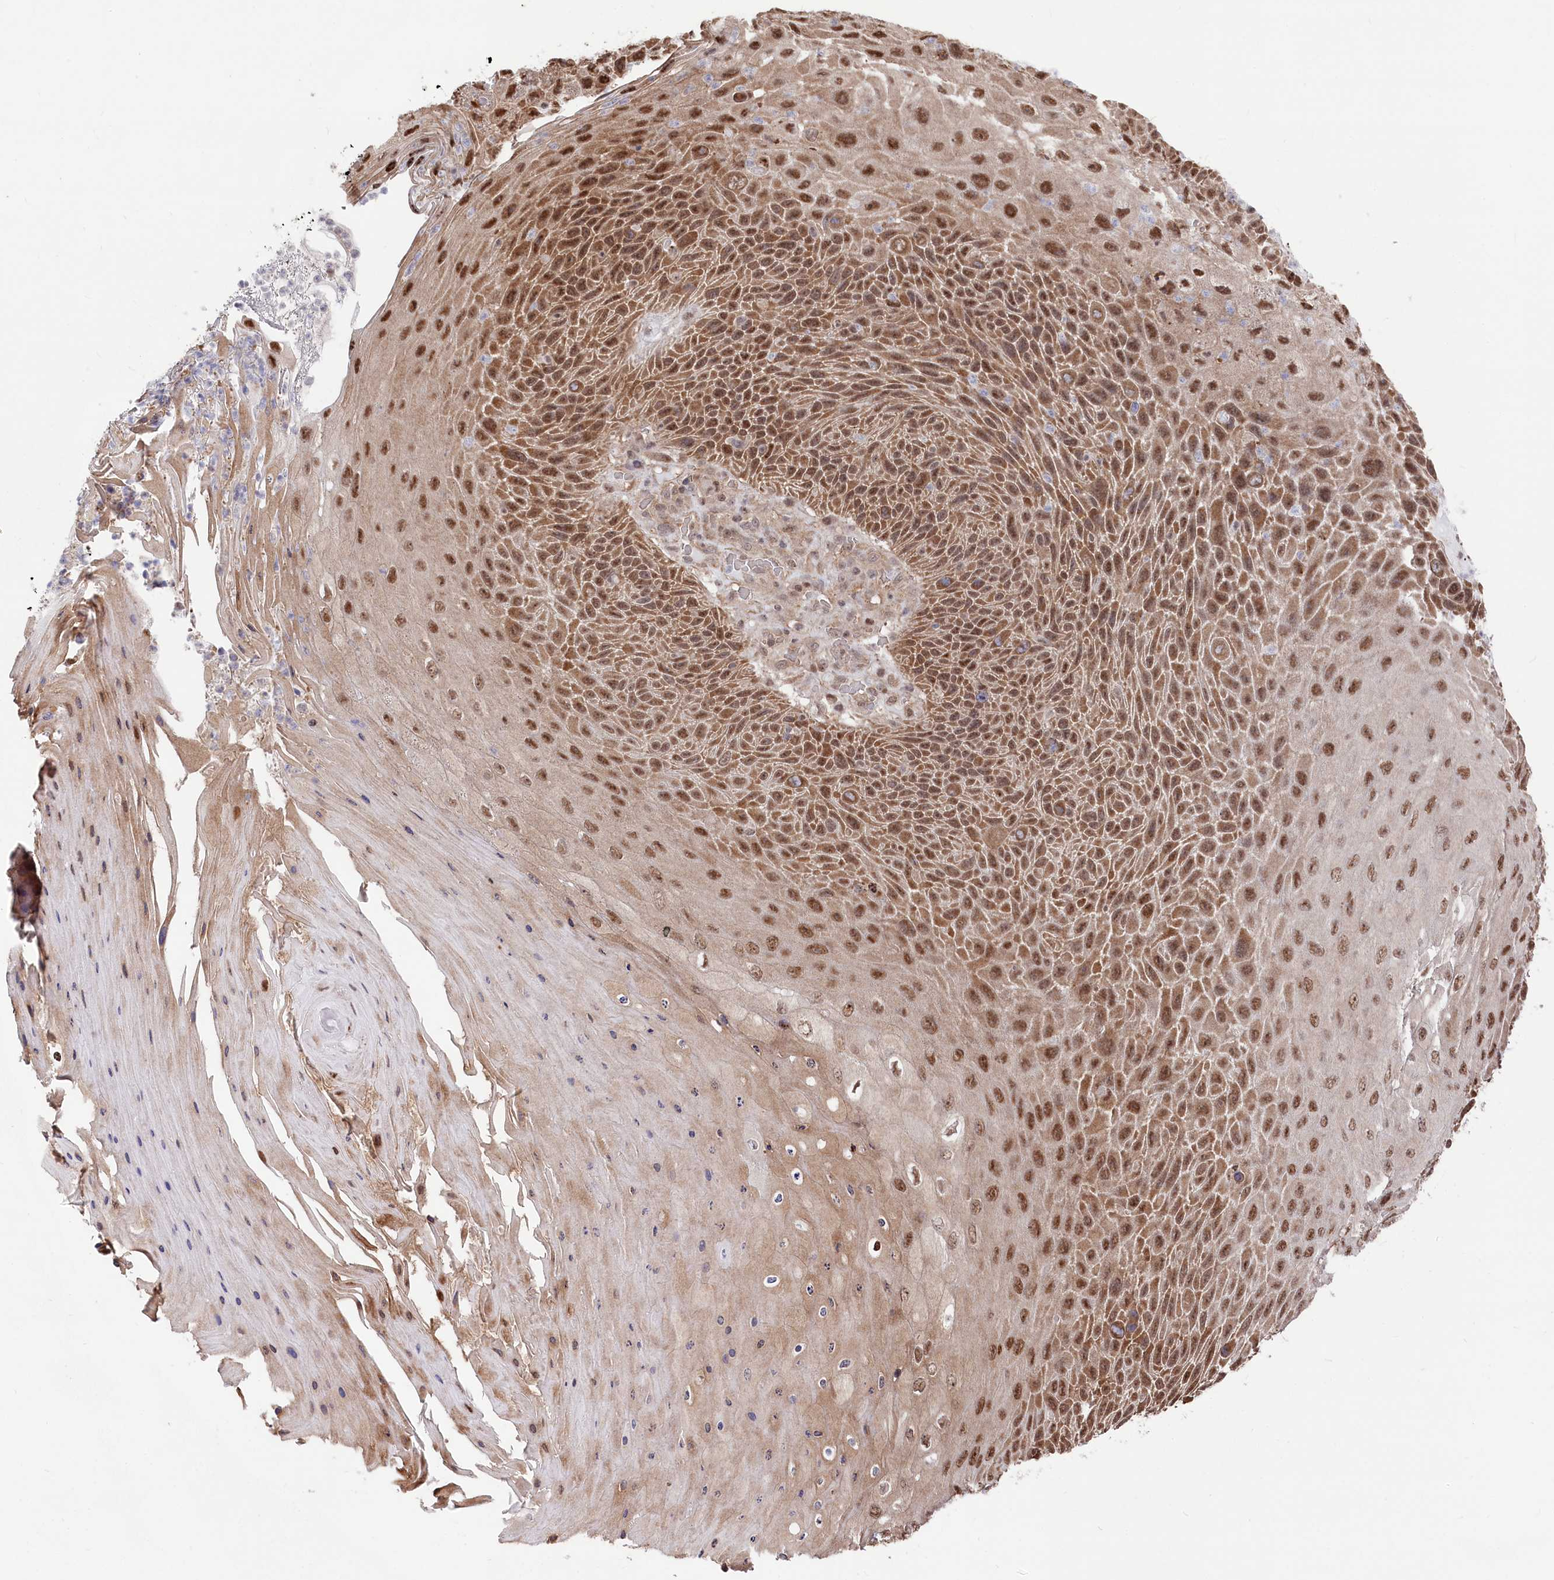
{"staining": {"intensity": "moderate", "quantity": ">75%", "location": "cytoplasmic/membranous,nuclear"}, "tissue": "skin cancer", "cell_type": "Tumor cells", "image_type": "cancer", "snomed": [{"axis": "morphology", "description": "Squamous cell carcinoma, NOS"}, {"axis": "topography", "description": "Skin"}], "caption": "High-magnification brightfield microscopy of squamous cell carcinoma (skin) stained with DAB (brown) and counterstained with hematoxylin (blue). tumor cells exhibit moderate cytoplasmic/membranous and nuclear positivity is identified in approximately>75% of cells.", "gene": "PSMA1", "patient": {"sex": "female", "age": 88}}